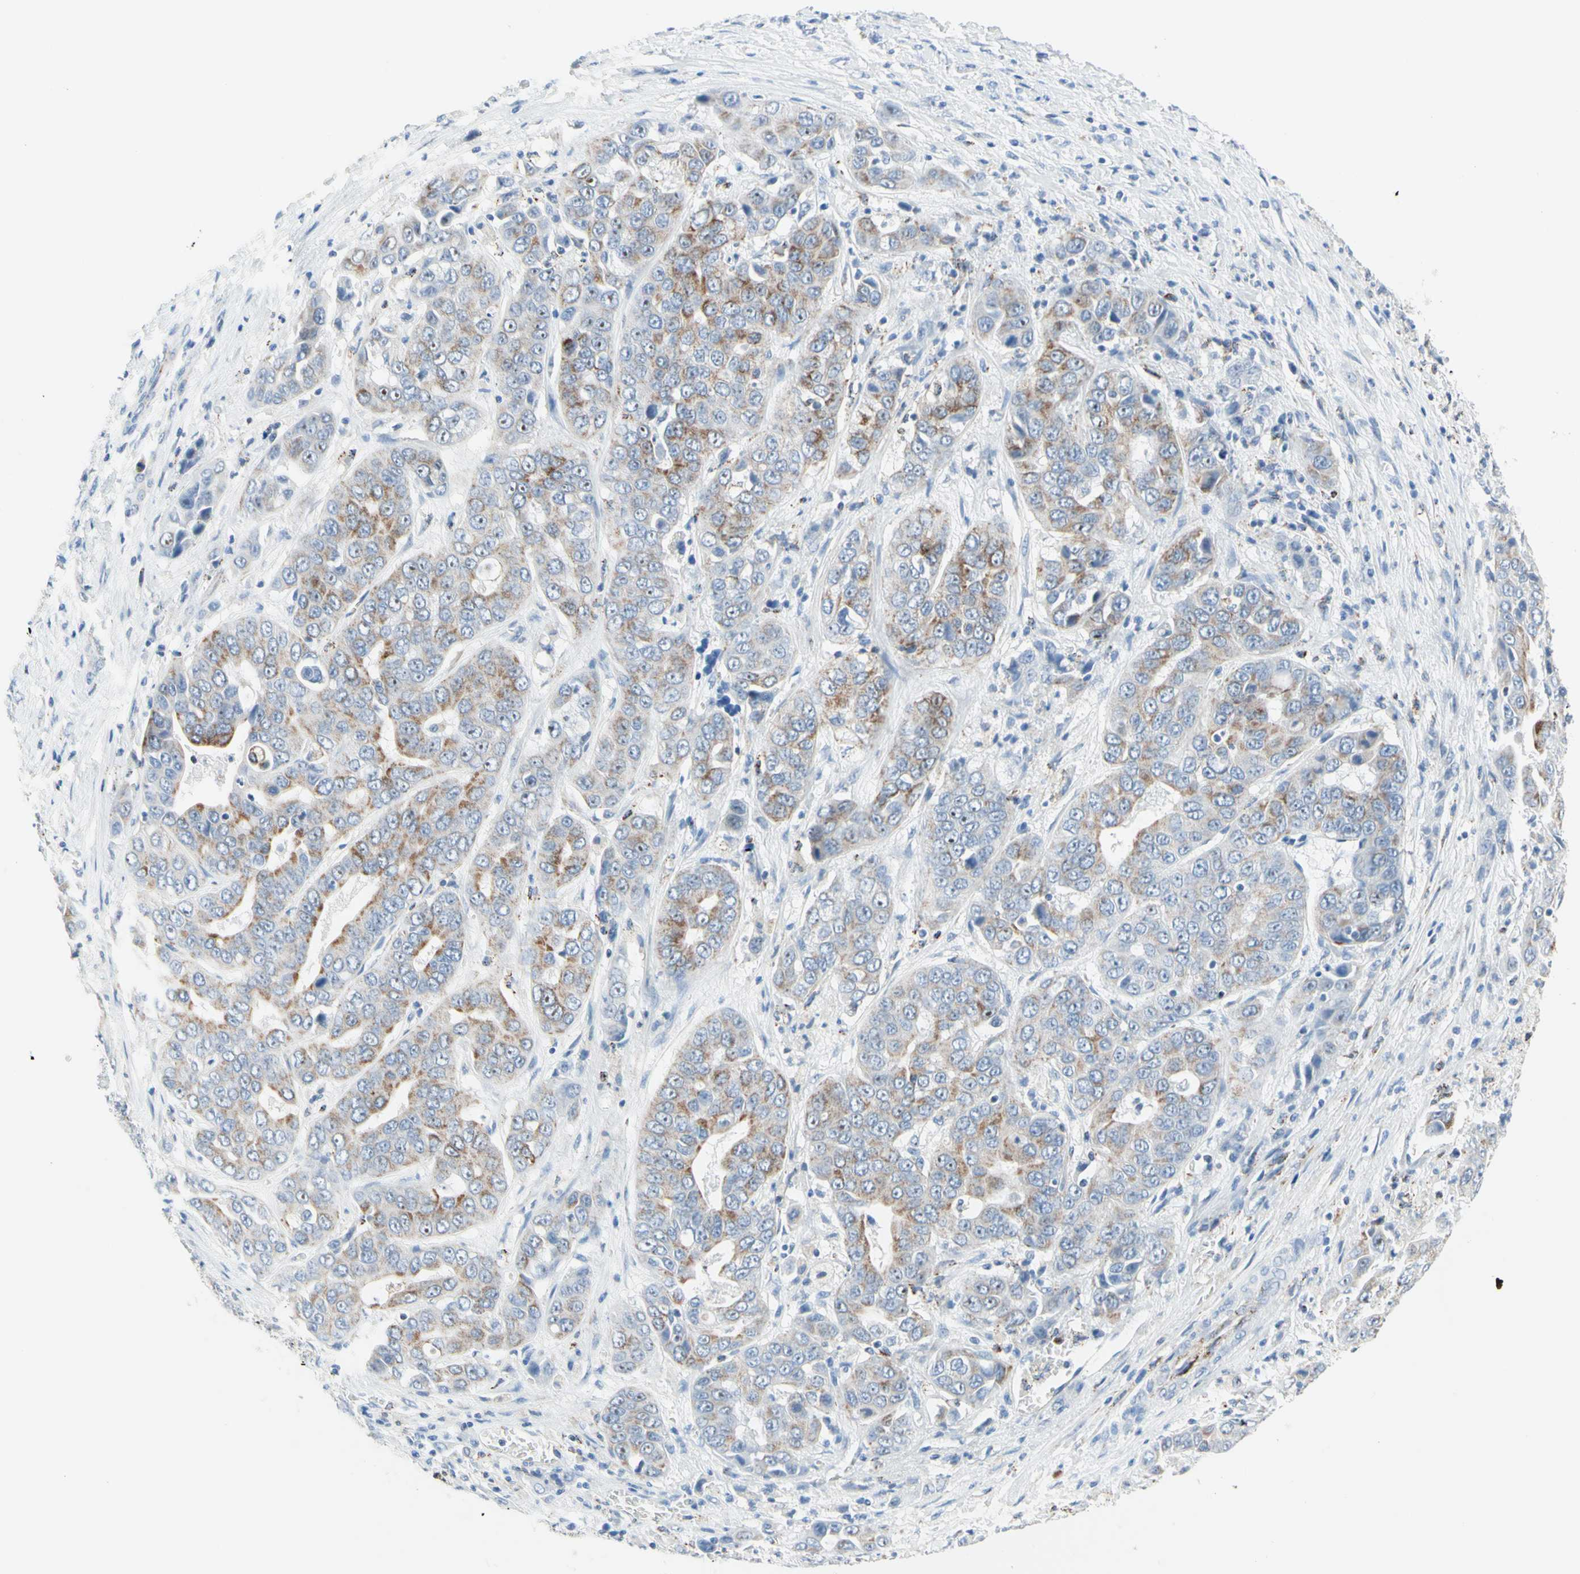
{"staining": {"intensity": "moderate", "quantity": "<25%", "location": "cytoplasmic/membranous"}, "tissue": "liver cancer", "cell_type": "Tumor cells", "image_type": "cancer", "snomed": [{"axis": "morphology", "description": "Cholangiocarcinoma"}, {"axis": "topography", "description": "Liver"}], "caption": "A low amount of moderate cytoplasmic/membranous staining is appreciated in about <25% of tumor cells in liver cancer (cholangiocarcinoma) tissue.", "gene": "CYSLTR1", "patient": {"sex": "female", "age": 52}}